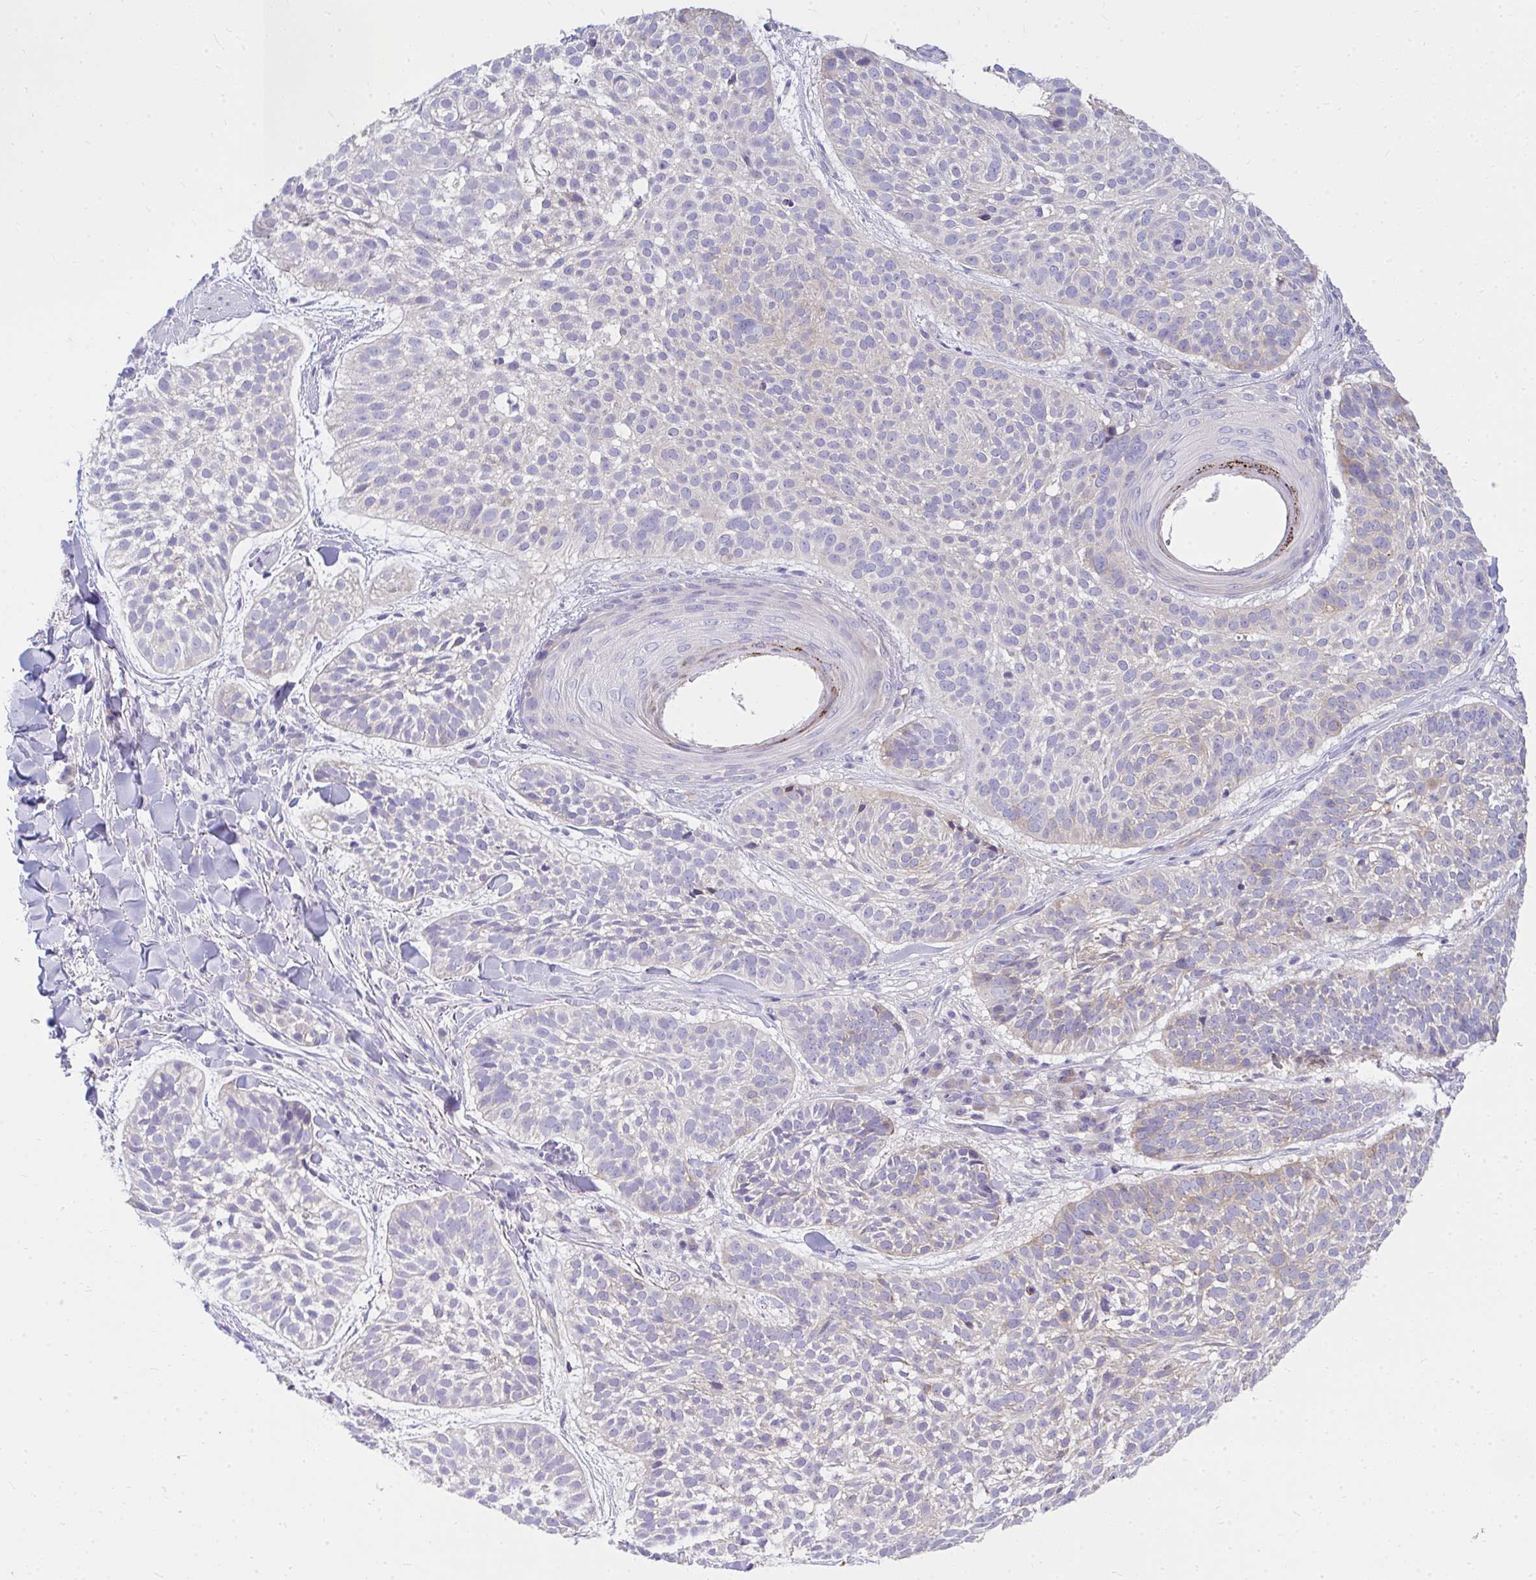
{"staining": {"intensity": "negative", "quantity": "none", "location": "none"}, "tissue": "skin cancer", "cell_type": "Tumor cells", "image_type": "cancer", "snomed": [{"axis": "morphology", "description": "Basal cell carcinoma"}, {"axis": "topography", "description": "Skin"}, {"axis": "topography", "description": "Skin of scalp"}], "caption": "This is an immunohistochemistry photomicrograph of human skin basal cell carcinoma. There is no staining in tumor cells.", "gene": "LRRC36", "patient": {"sex": "female", "age": 45}}